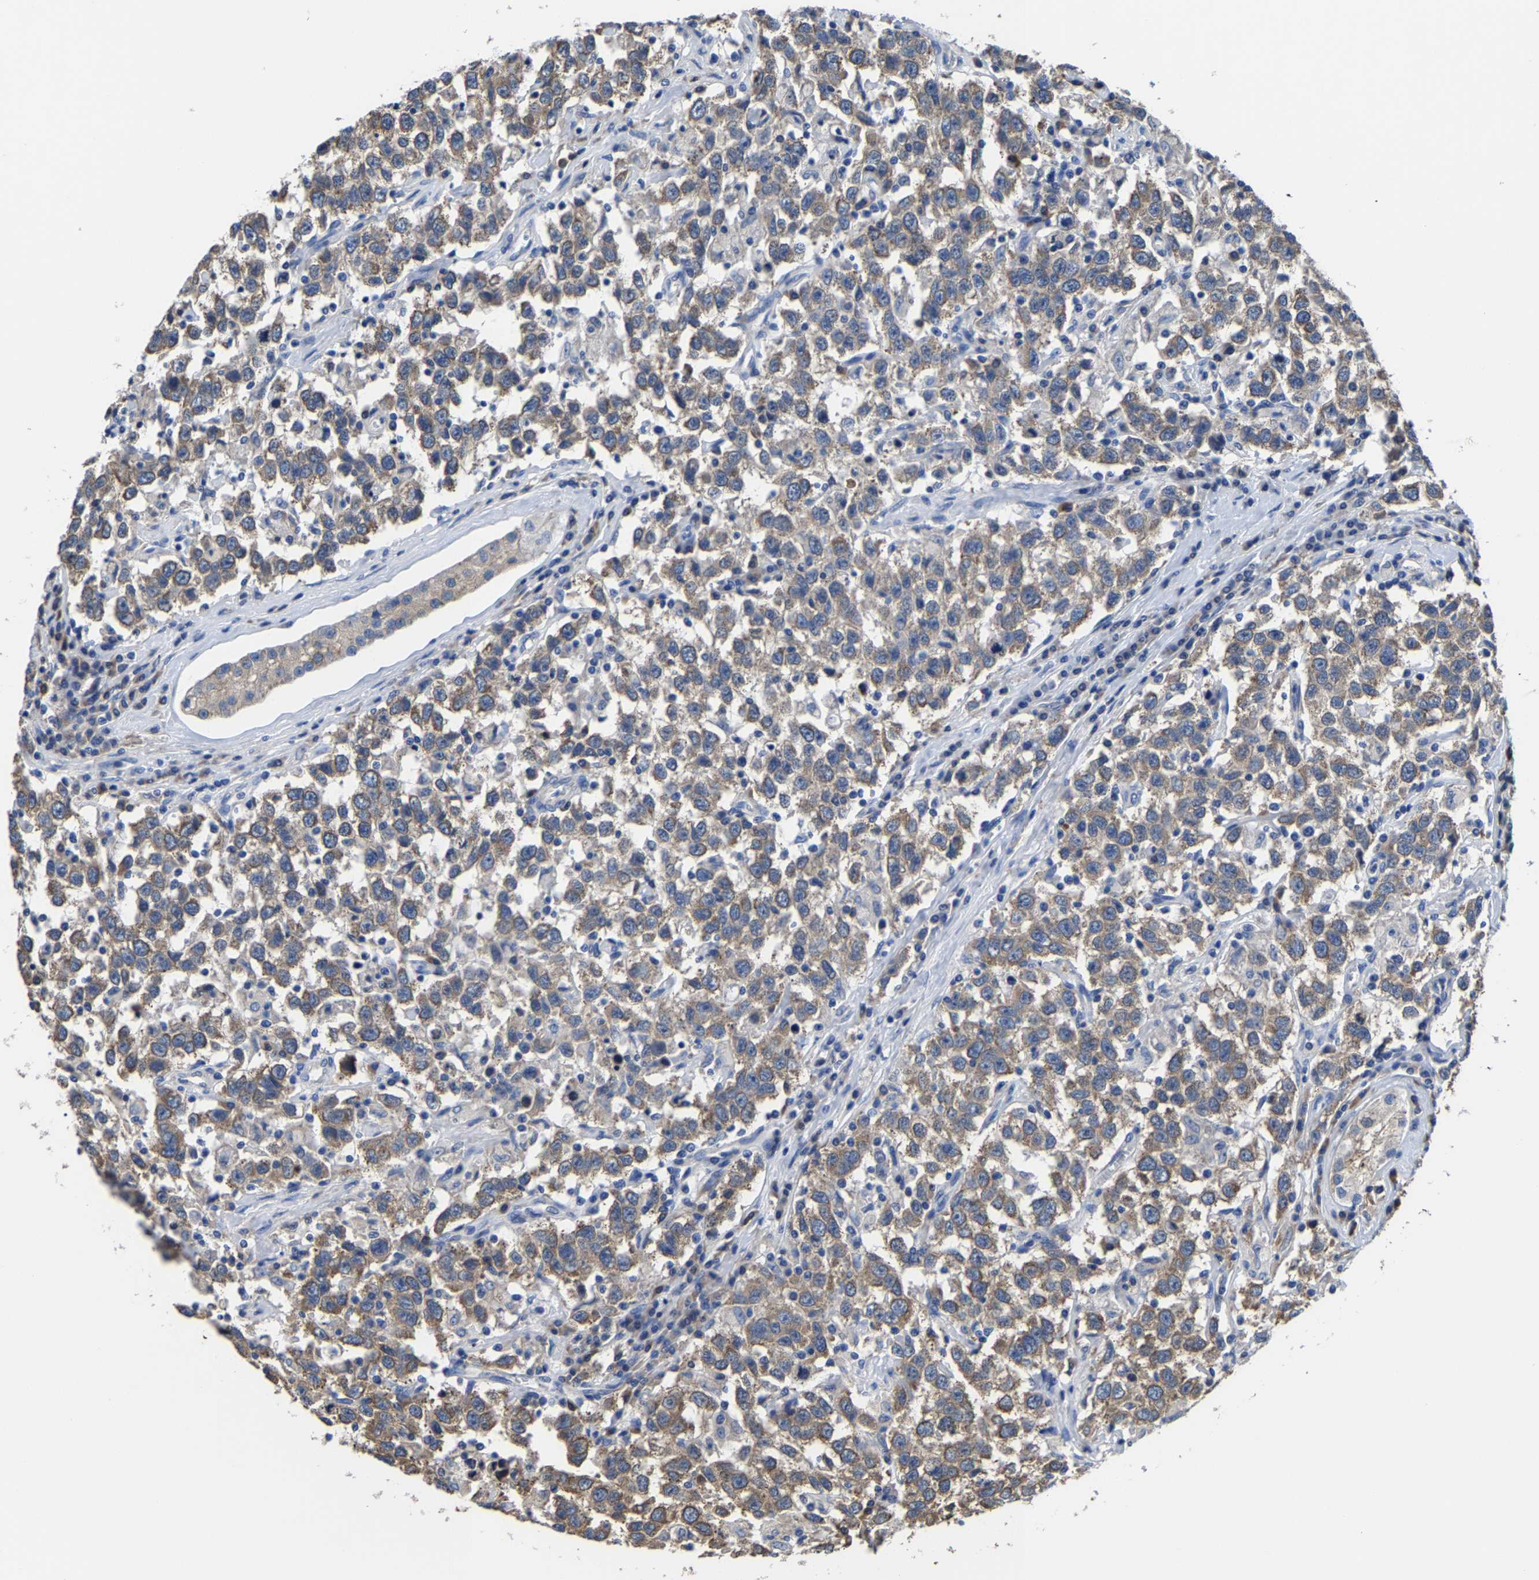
{"staining": {"intensity": "moderate", "quantity": ">75%", "location": "cytoplasmic/membranous"}, "tissue": "testis cancer", "cell_type": "Tumor cells", "image_type": "cancer", "snomed": [{"axis": "morphology", "description": "Seminoma, NOS"}, {"axis": "topography", "description": "Testis"}], "caption": "Protein analysis of seminoma (testis) tissue reveals moderate cytoplasmic/membranous staining in approximately >75% of tumor cells. (brown staining indicates protein expression, while blue staining denotes nuclei).", "gene": "SRPK2", "patient": {"sex": "male", "age": 41}}